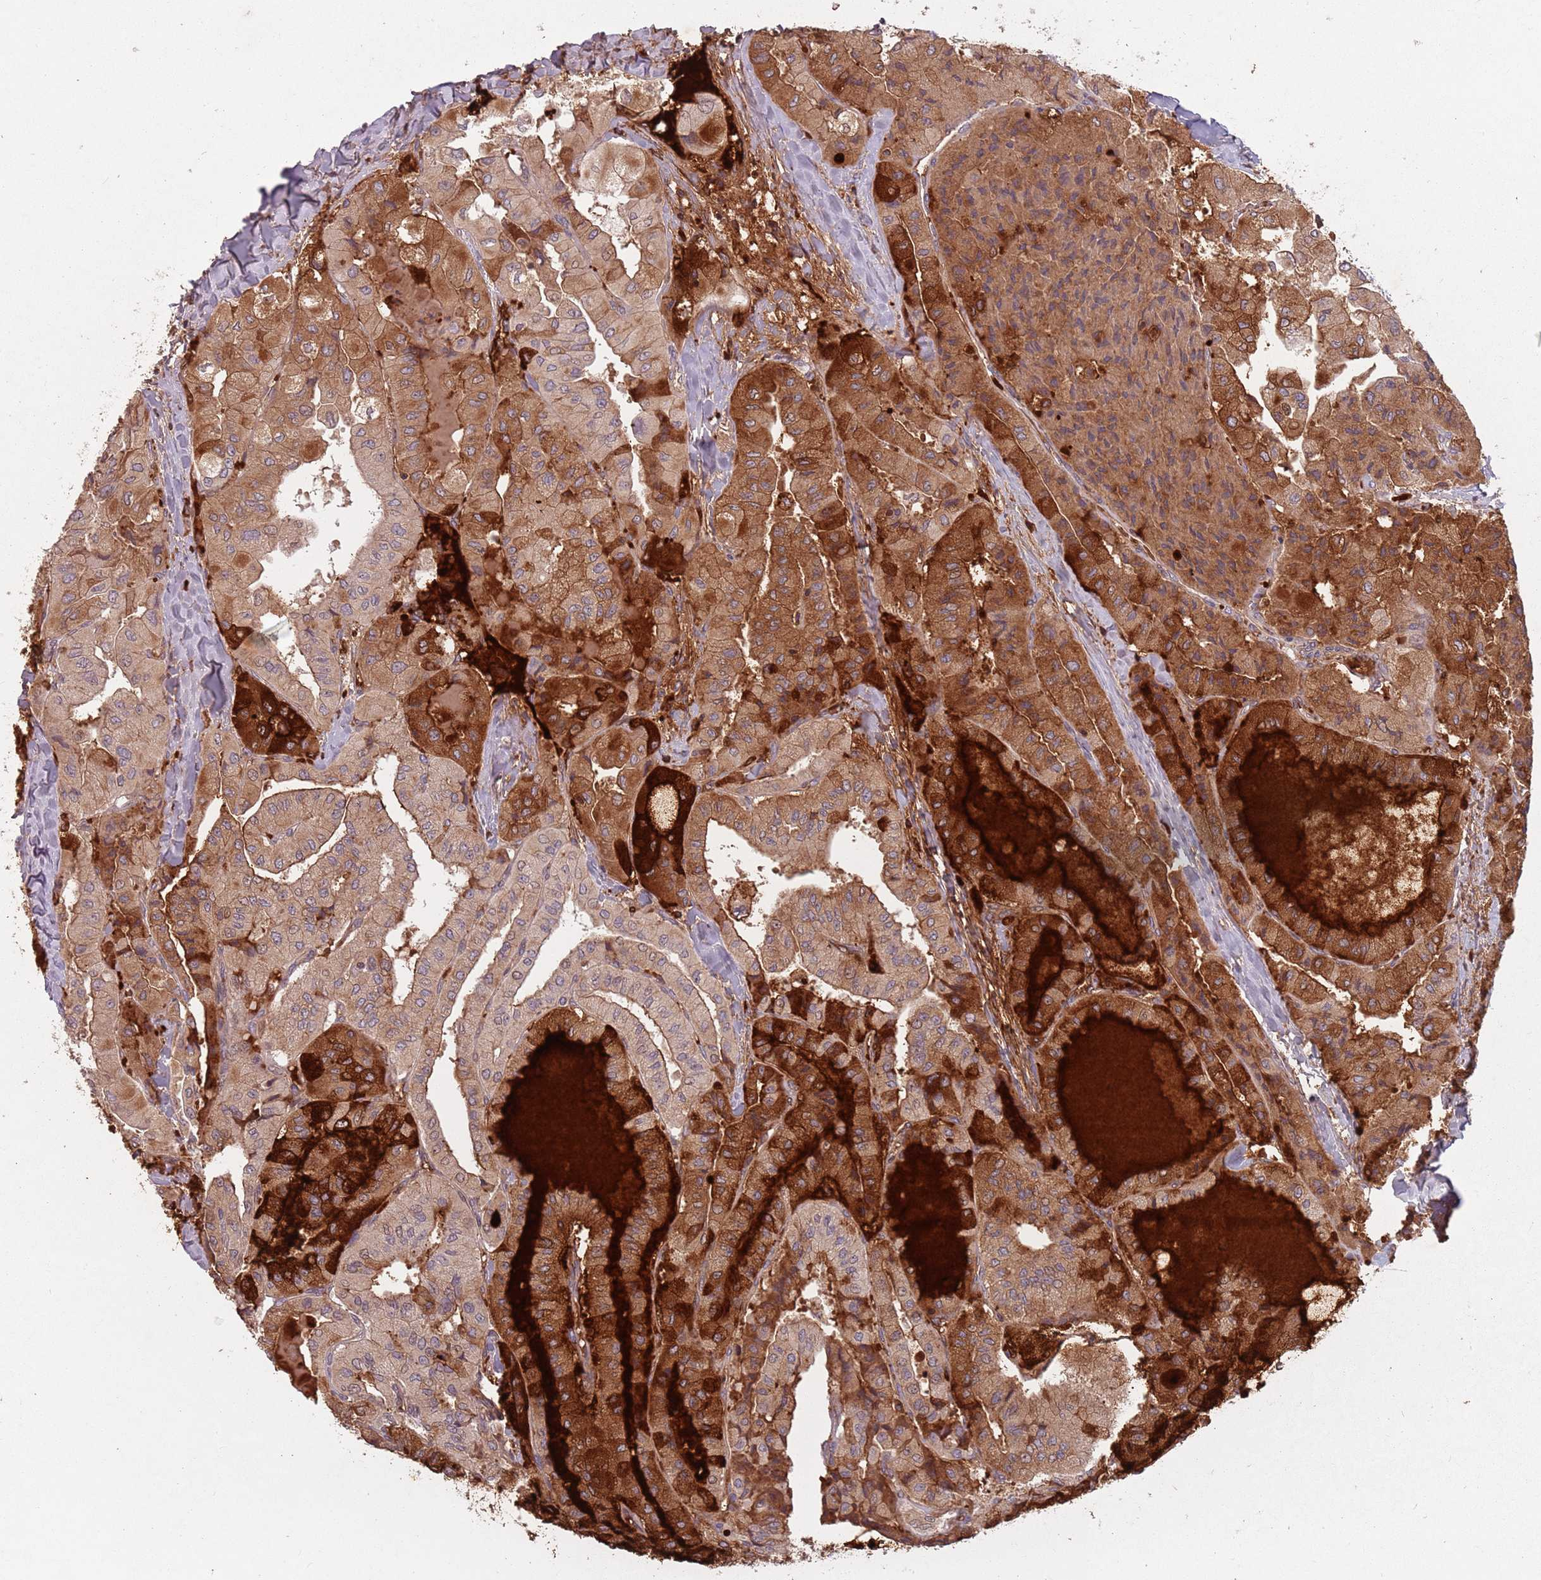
{"staining": {"intensity": "moderate", "quantity": ">75%", "location": "cytoplasmic/membranous"}, "tissue": "thyroid cancer", "cell_type": "Tumor cells", "image_type": "cancer", "snomed": [{"axis": "morphology", "description": "Normal tissue, NOS"}, {"axis": "morphology", "description": "Papillary adenocarcinoma, NOS"}, {"axis": "topography", "description": "Thyroid gland"}], "caption": "An immunohistochemistry image of tumor tissue is shown. Protein staining in brown labels moderate cytoplasmic/membranous positivity in thyroid papillary adenocarcinoma within tumor cells.", "gene": "GPR180", "patient": {"sex": "female", "age": 59}}